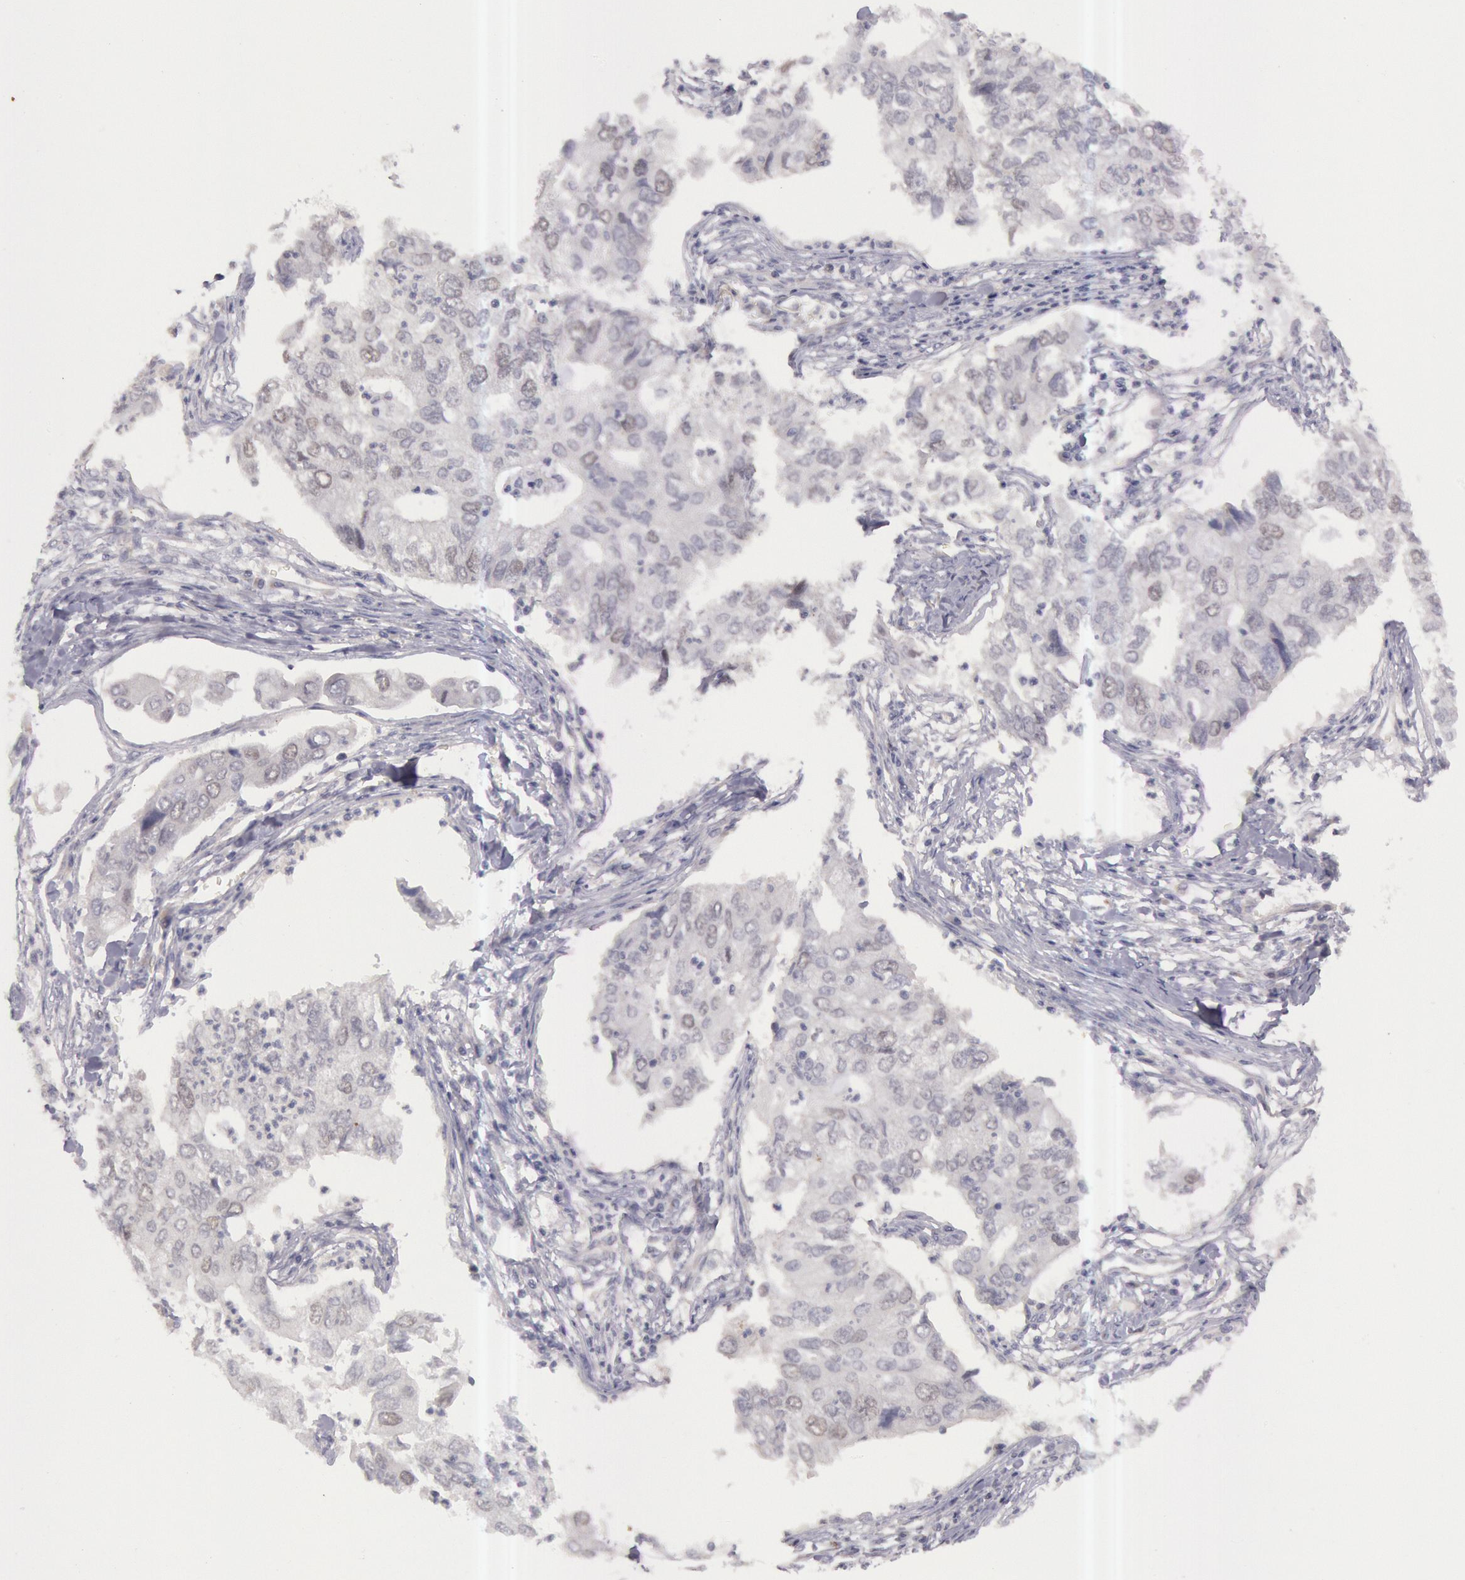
{"staining": {"intensity": "negative", "quantity": "none", "location": "none"}, "tissue": "lung cancer", "cell_type": "Tumor cells", "image_type": "cancer", "snomed": [{"axis": "morphology", "description": "Adenocarcinoma, NOS"}, {"axis": "topography", "description": "Lung"}], "caption": "This is a micrograph of IHC staining of lung cancer, which shows no positivity in tumor cells.", "gene": "AMOTL1", "patient": {"sex": "male", "age": 48}}